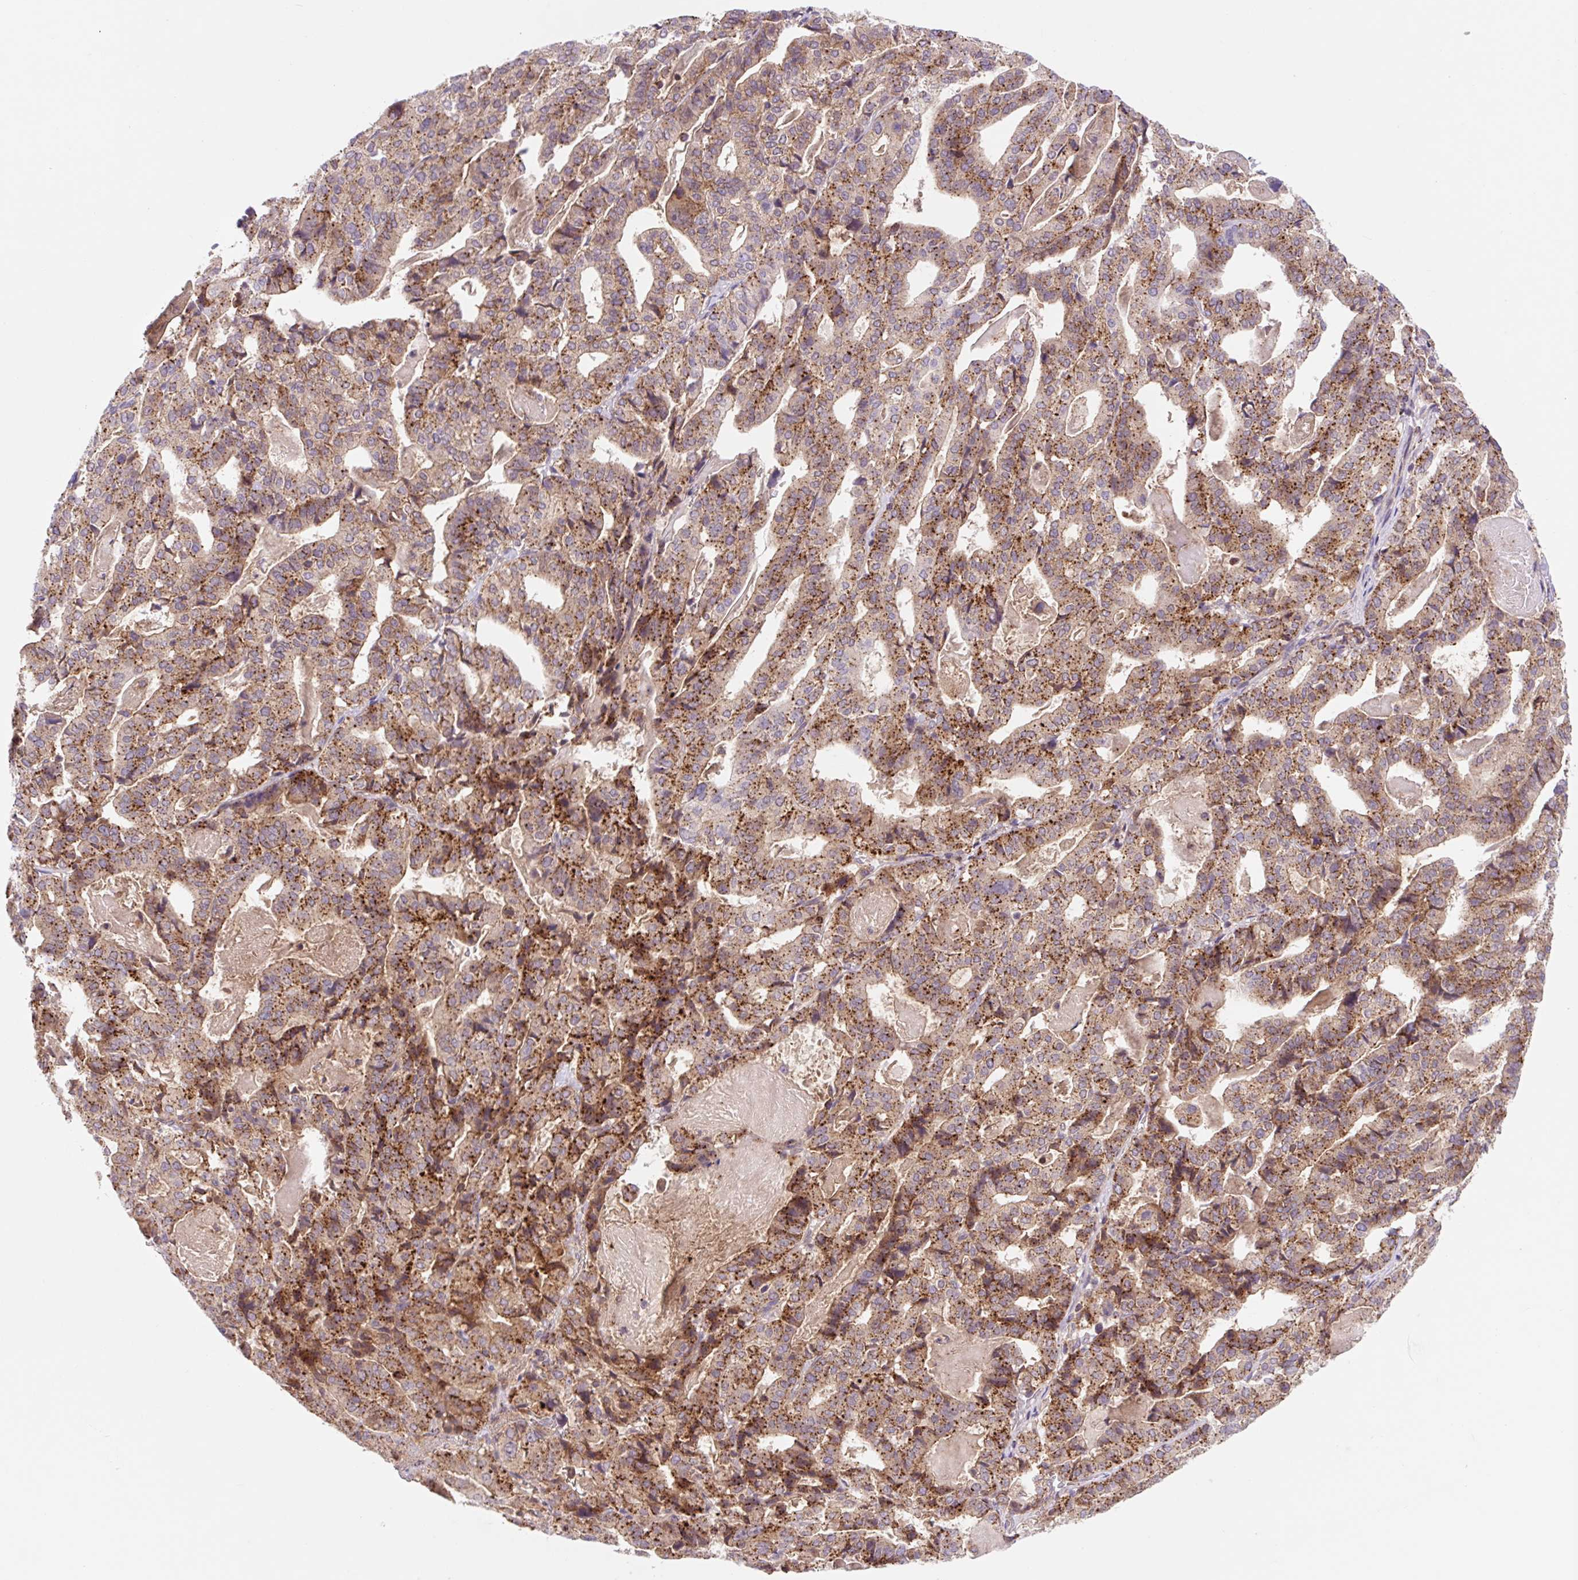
{"staining": {"intensity": "strong", "quantity": ">75%", "location": "cytoplasmic/membranous"}, "tissue": "stomach cancer", "cell_type": "Tumor cells", "image_type": "cancer", "snomed": [{"axis": "morphology", "description": "Adenocarcinoma, NOS"}, {"axis": "topography", "description": "Stomach"}], "caption": "Human stomach cancer (adenocarcinoma) stained with a protein marker demonstrates strong staining in tumor cells.", "gene": "VPS4A", "patient": {"sex": "male", "age": 48}}